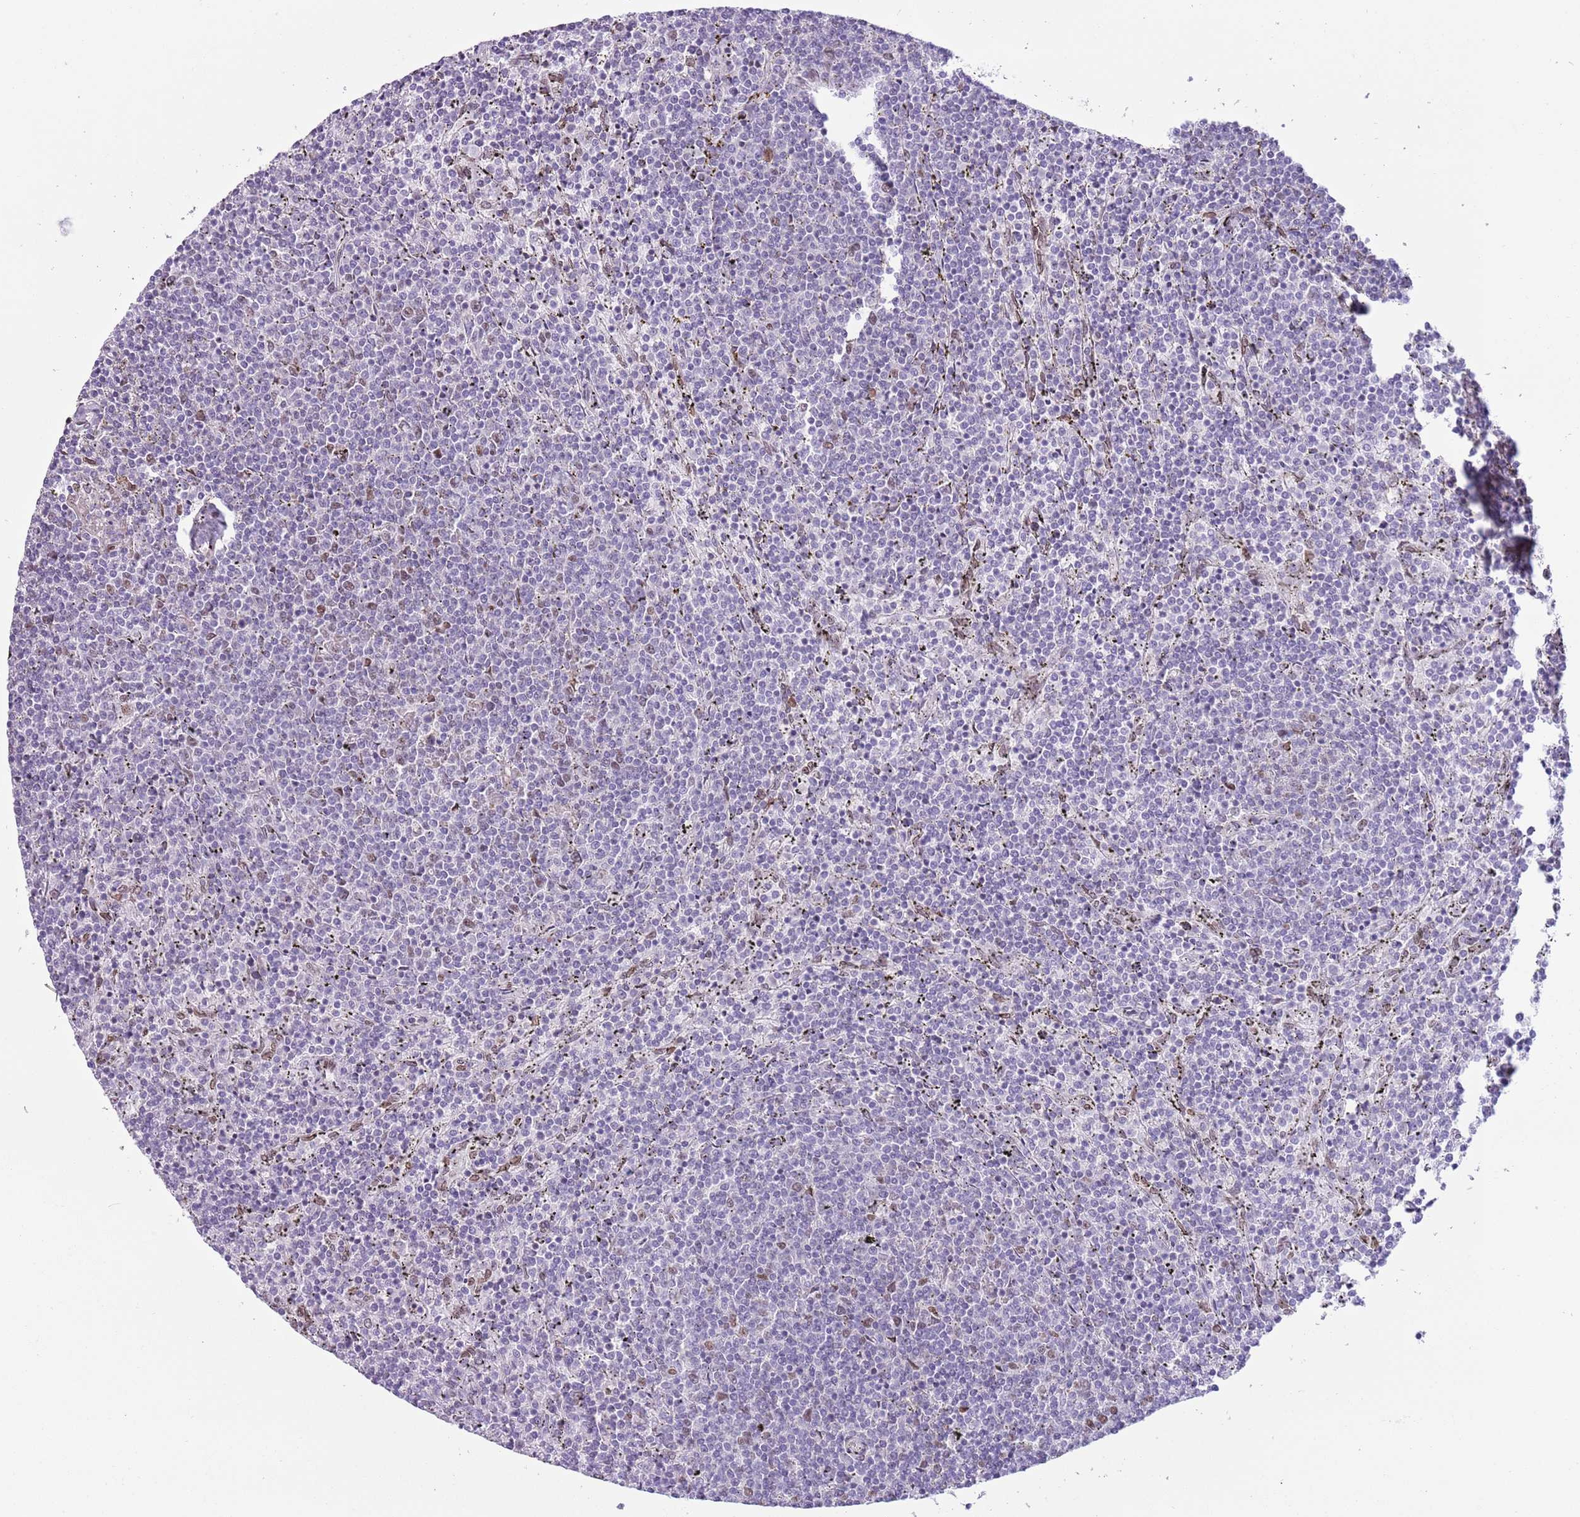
{"staining": {"intensity": "negative", "quantity": "none", "location": "none"}, "tissue": "lymphoma", "cell_type": "Tumor cells", "image_type": "cancer", "snomed": [{"axis": "morphology", "description": "Malignant lymphoma, non-Hodgkin's type, Low grade"}, {"axis": "topography", "description": "Spleen"}], "caption": "Immunohistochemistry (IHC) image of neoplastic tissue: low-grade malignant lymphoma, non-Hodgkin's type stained with DAB displays no significant protein staining in tumor cells.", "gene": "ZGLP1", "patient": {"sex": "female", "age": 50}}